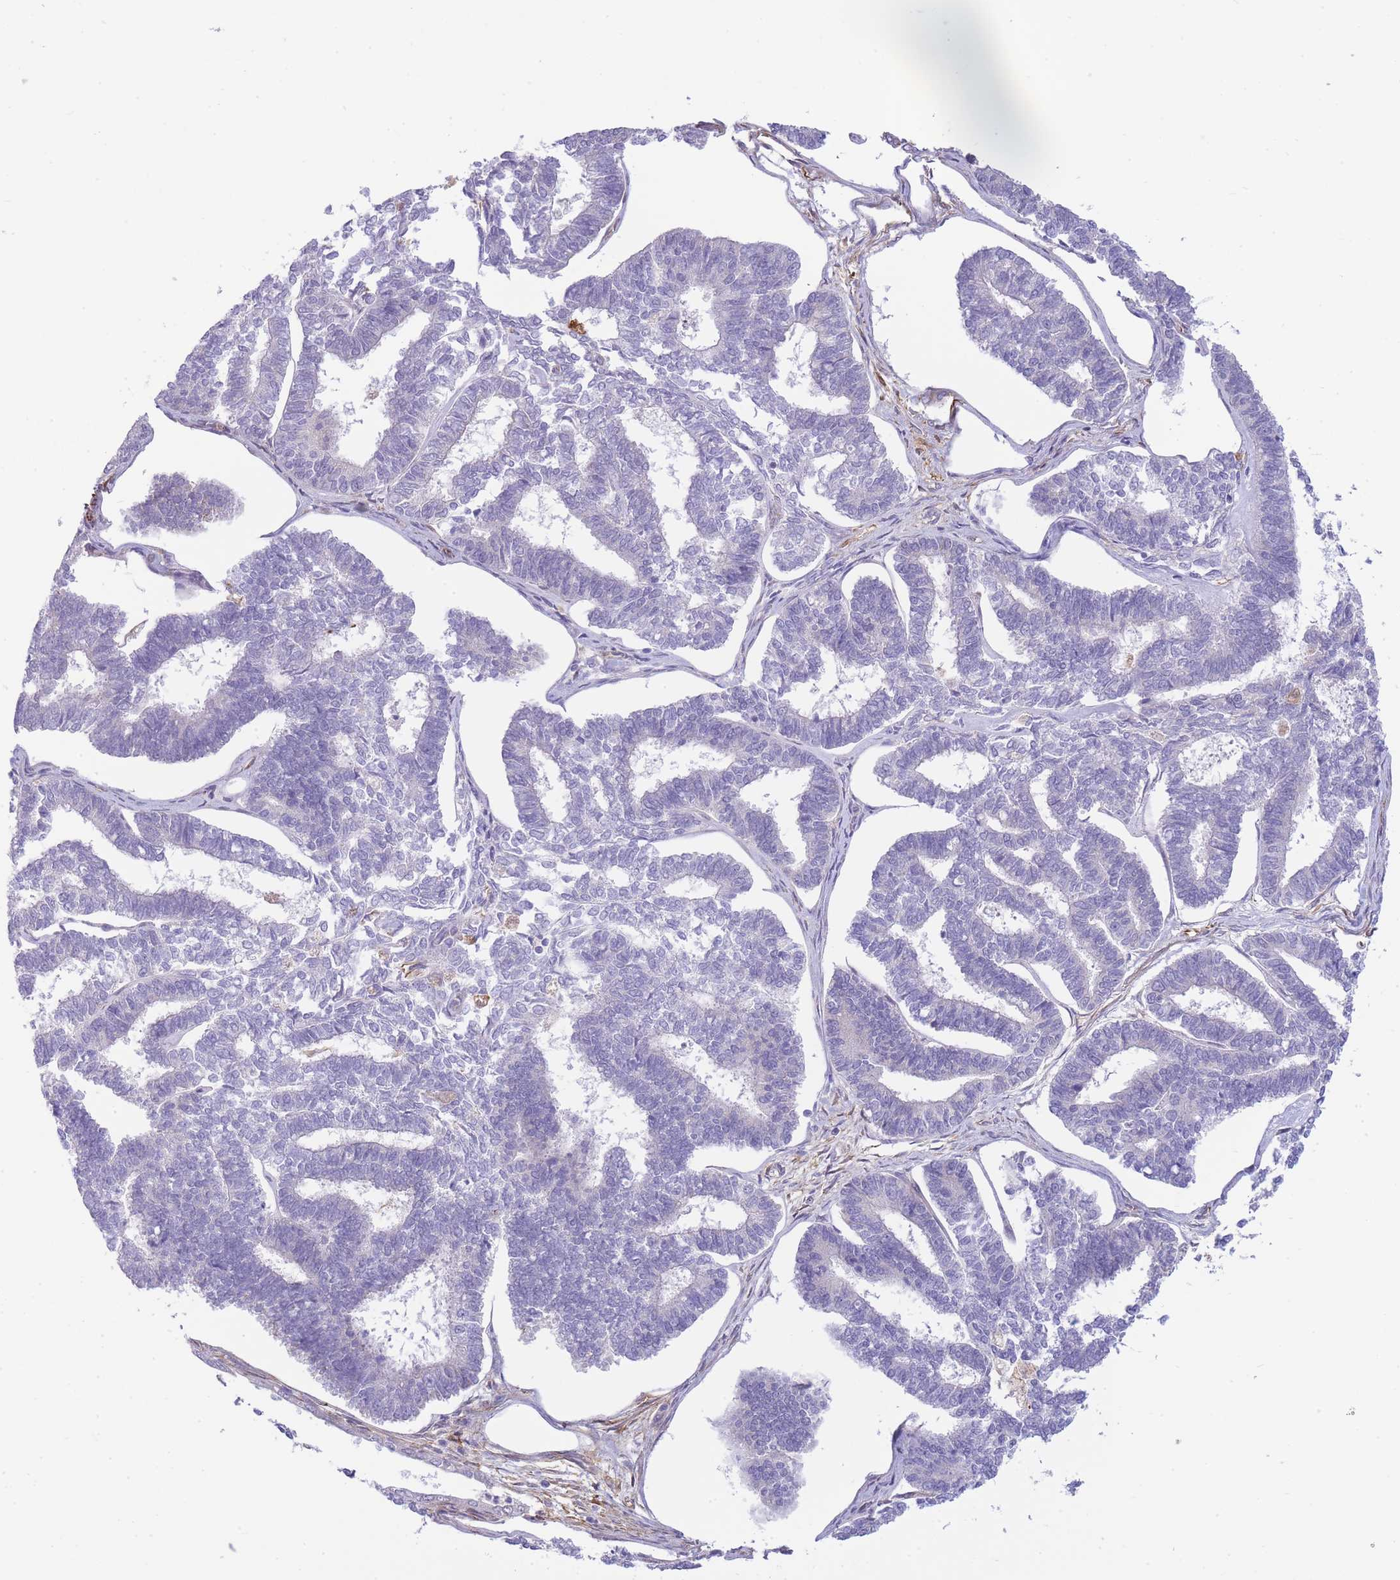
{"staining": {"intensity": "negative", "quantity": "none", "location": "none"}, "tissue": "endometrial cancer", "cell_type": "Tumor cells", "image_type": "cancer", "snomed": [{"axis": "morphology", "description": "Adenocarcinoma, NOS"}, {"axis": "topography", "description": "Endometrium"}], "caption": "A high-resolution micrograph shows immunohistochemistry (IHC) staining of endometrial adenocarcinoma, which displays no significant expression in tumor cells.", "gene": "ECPAS", "patient": {"sex": "female", "age": 70}}